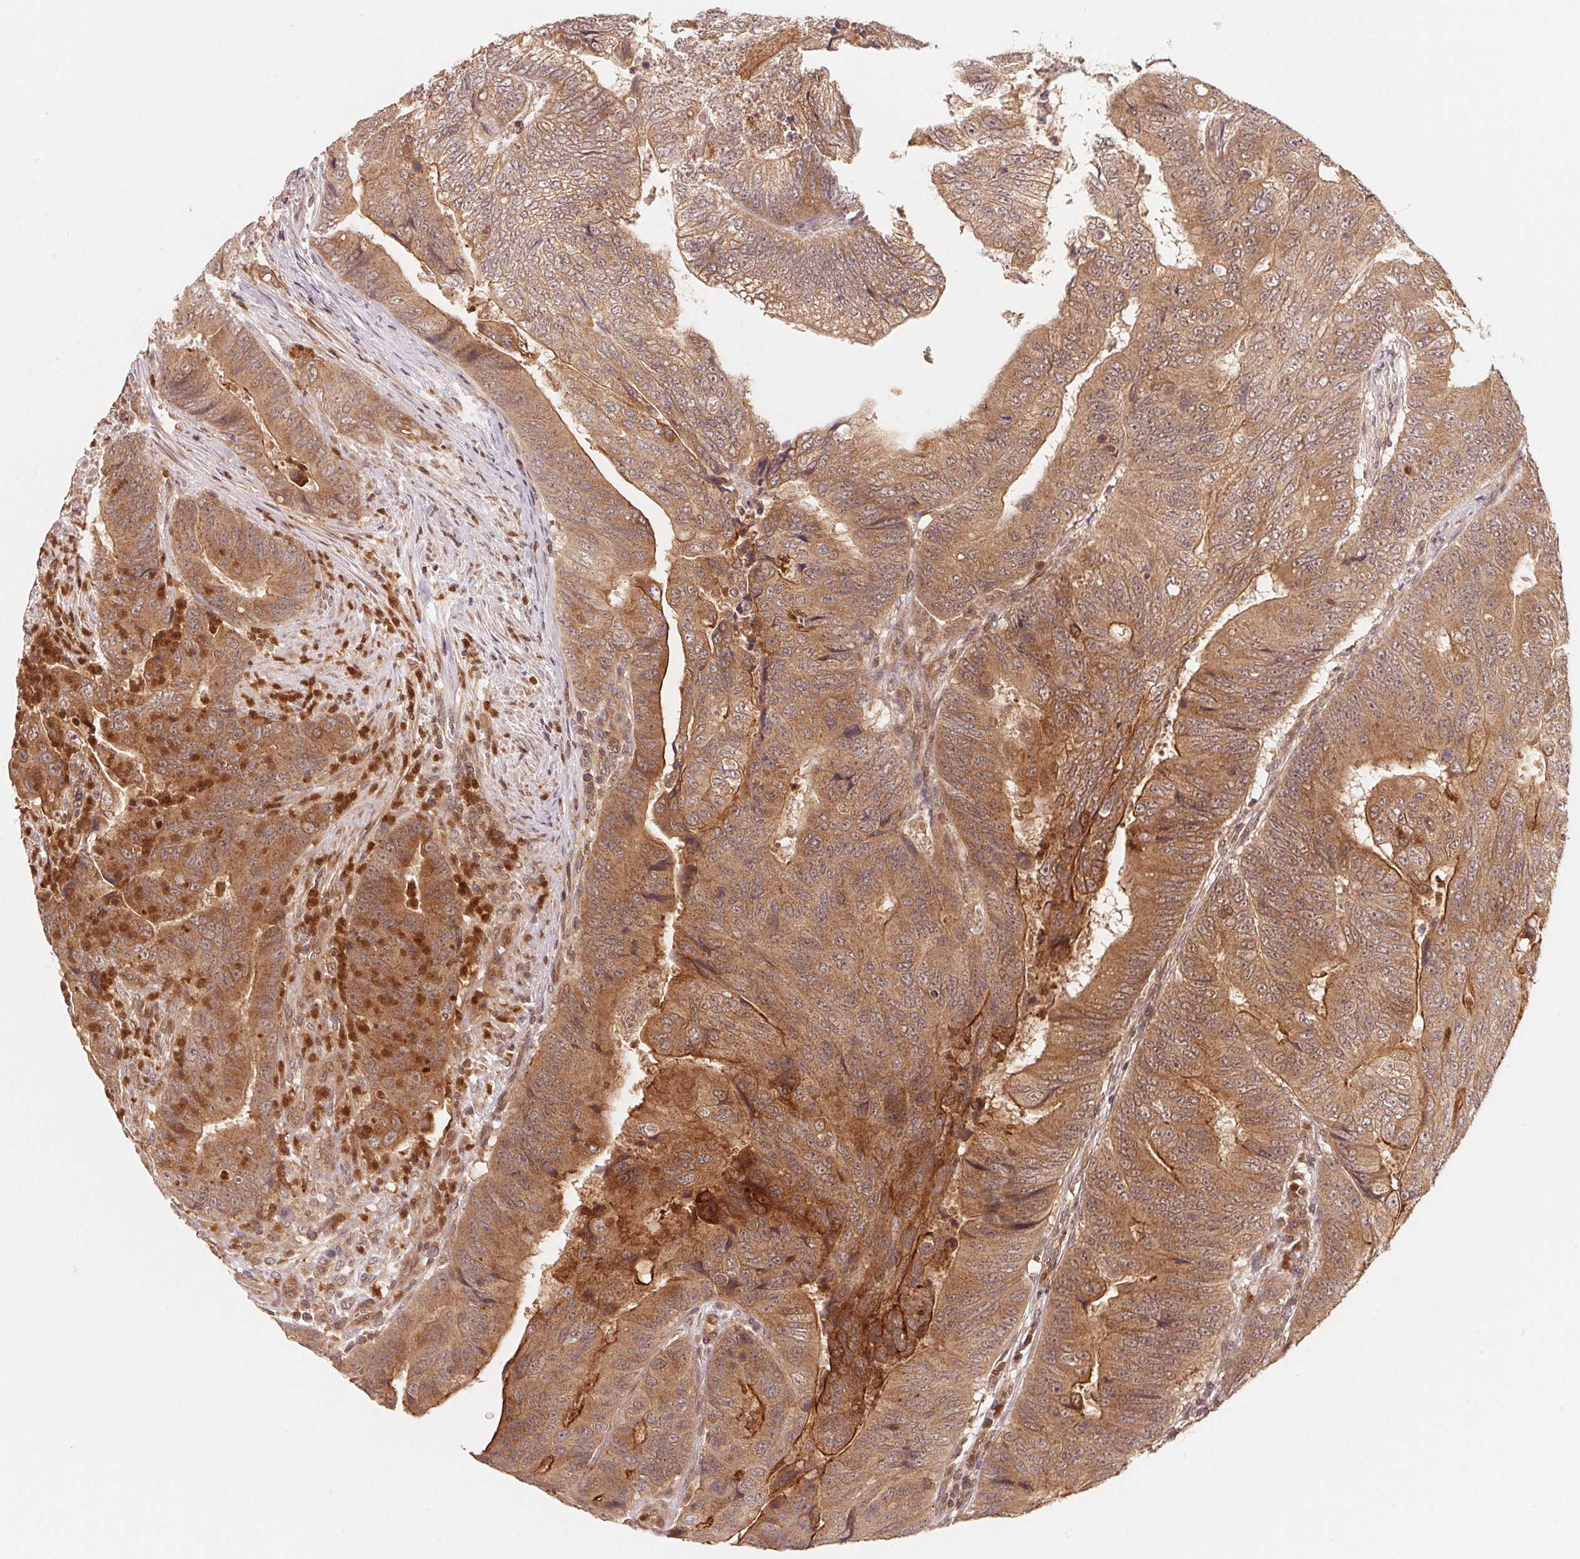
{"staining": {"intensity": "moderate", "quantity": ">75%", "location": "cytoplasmic/membranous,nuclear"}, "tissue": "colorectal cancer", "cell_type": "Tumor cells", "image_type": "cancer", "snomed": [{"axis": "morphology", "description": "Adenocarcinoma, NOS"}, {"axis": "topography", "description": "Colon"}], "caption": "The histopathology image displays staining of colorectal cancer, revealing moderate cytoplasmic/membranous and nuclear protein staining (brown color) within tumor cells.", "gene": "CCDC102B", "patient": {"sex": "female", "age": 48}}